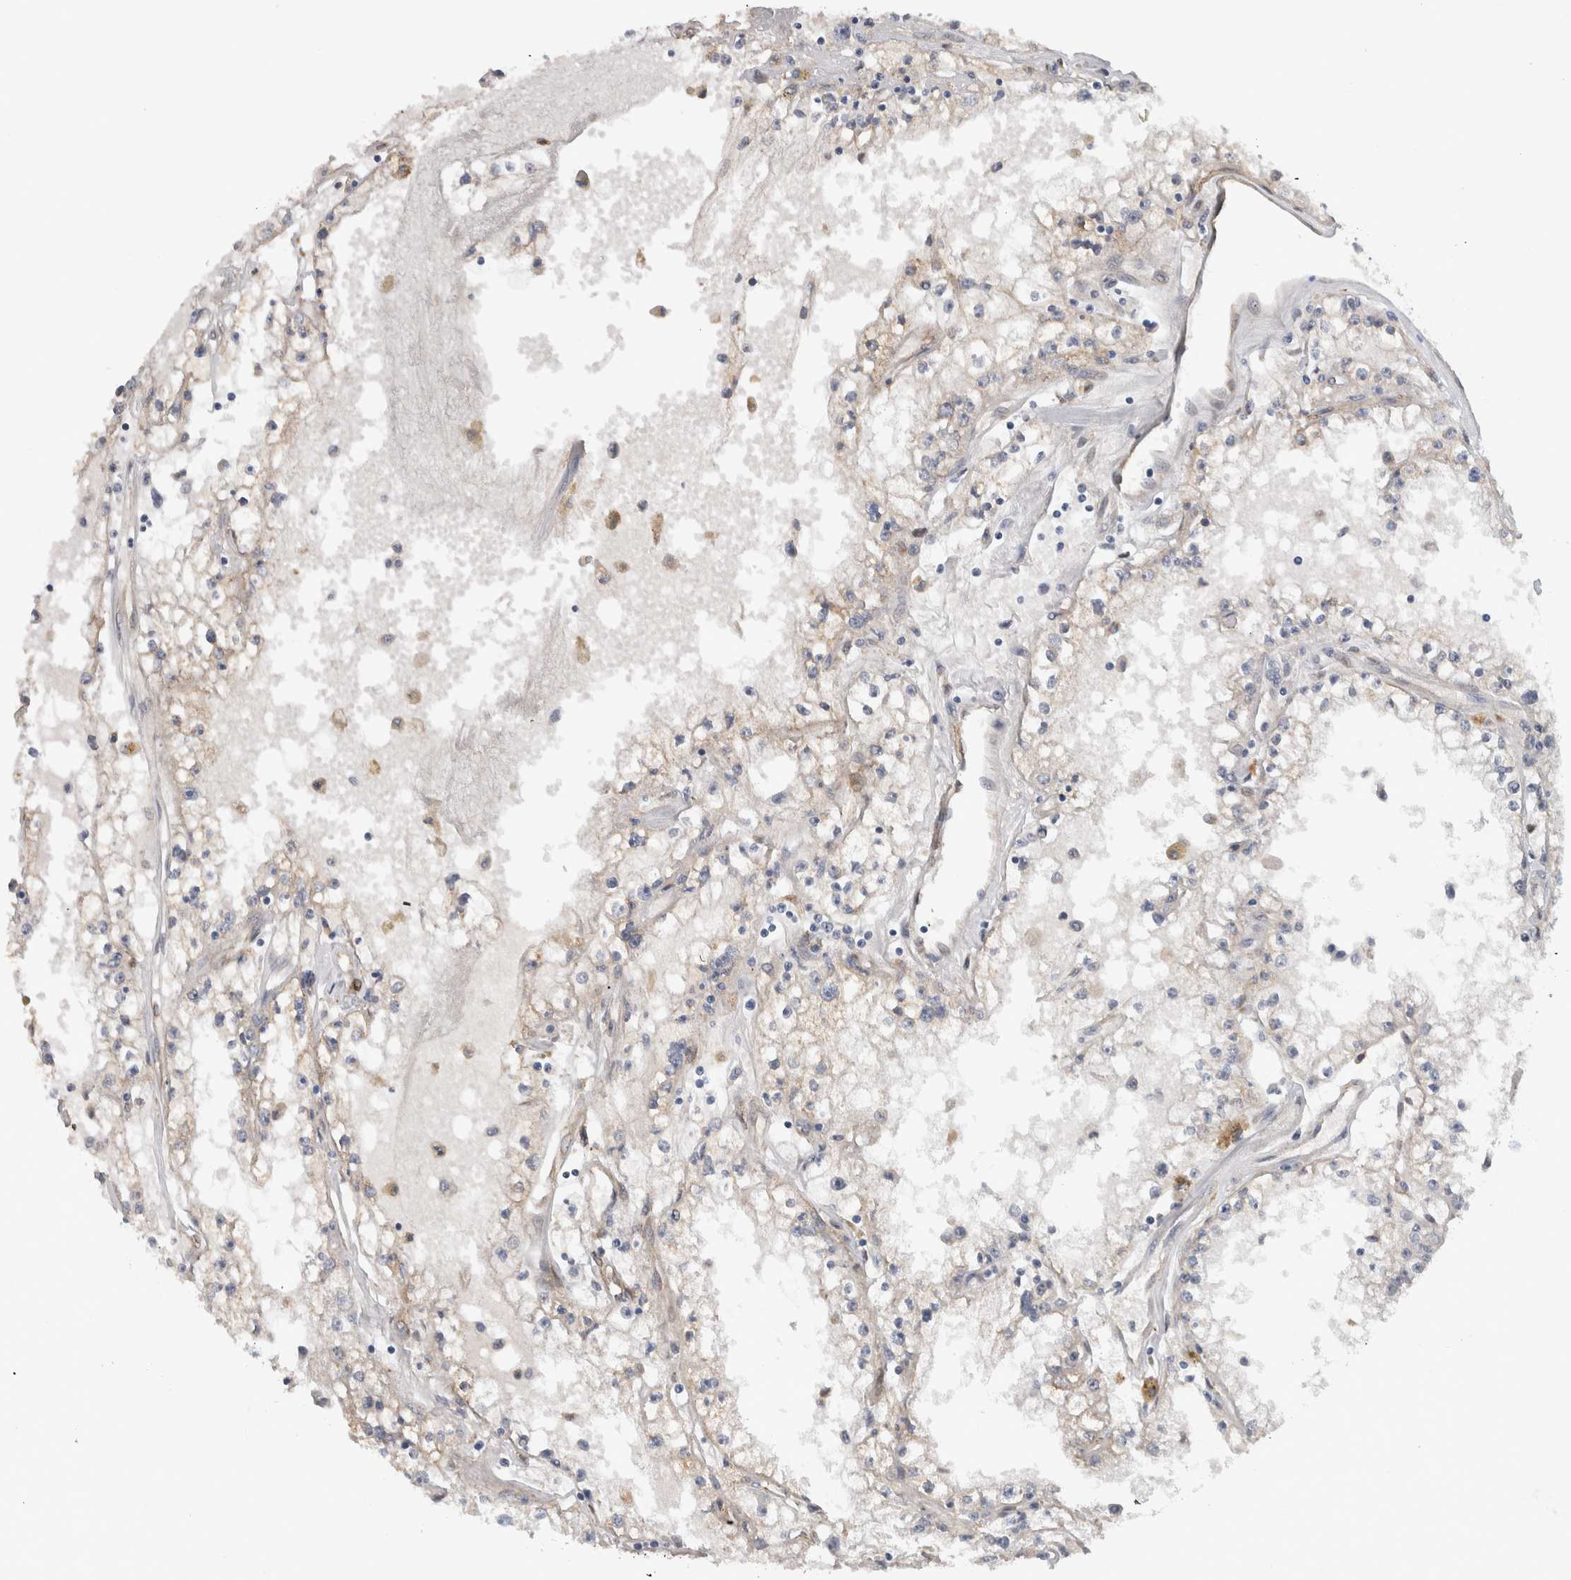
{"staining": {"intensity": "weak", "quantity": "<25%", "location": "cytoplasmic/membranous"}, "tissue": "renal cancer", "cell_type": "Tumor cells", "image_type": "cancer", "snomed": [{"axis": "morphology", "description": "Adenocarcinoma, NOS"}, {"axis": "topography", "description": "Kidney"}], "caption": "Renal cancer was stained to show a protein in brown. There is no significant positivity in tumor cells.", "gene": "PRXL2A", "patient": {"sex": "male", "age": 56}}